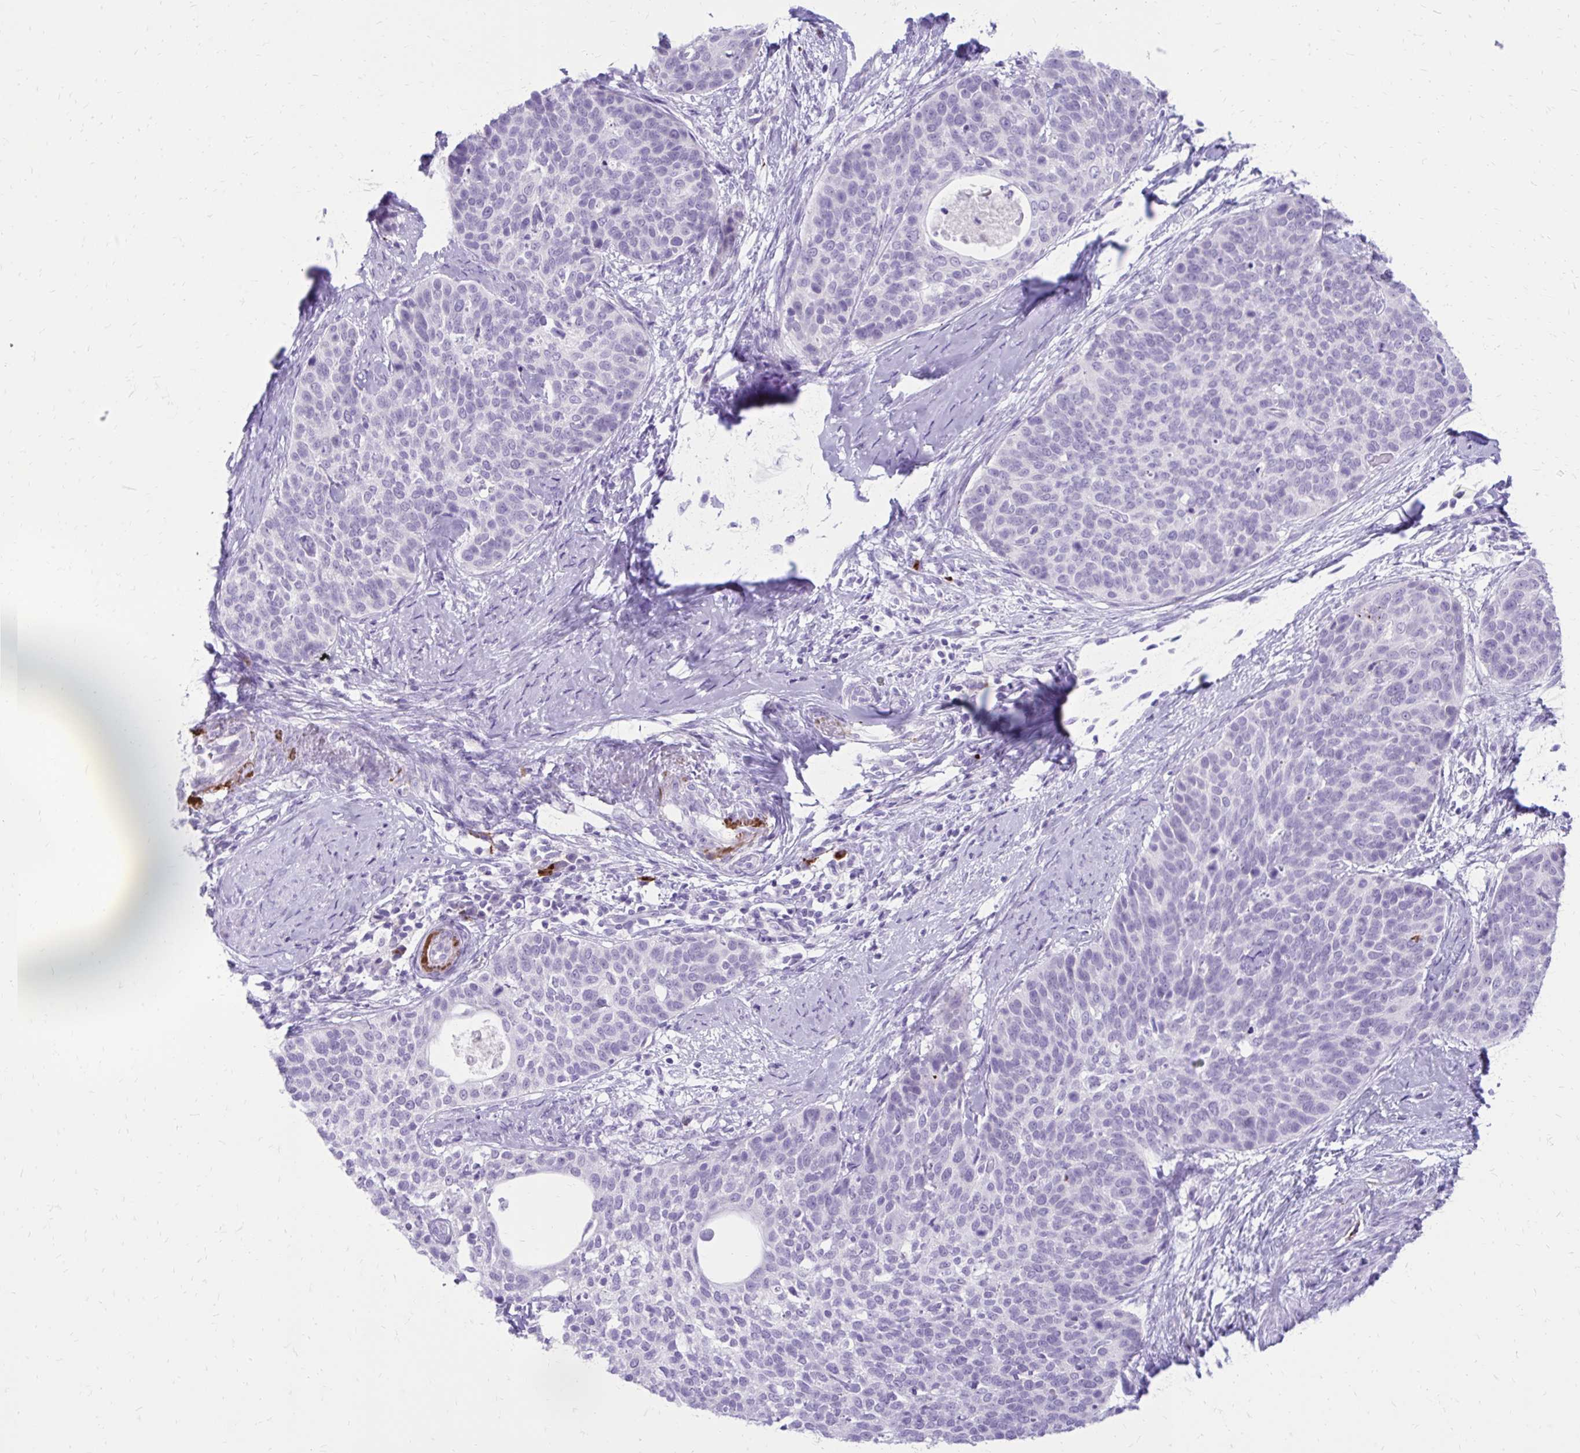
{"staining": {"intensity": "negative", "quantity": "none", "location": "none"}, "tissue": "cervical cancer", "cell_type": "Tumor cells", "image_type": "cancer", "snomed": [{"axis": "morphology", "description": "Squamous cell carcinoma, NOS"}, {"axis": "topography", "description": "Cervix"}], "caption": "The photomicrograph exhibits no significant staining in tumor cells of cervical squamous cell carcinoma. (DAB IHC visualized using brightfield microscopy, high magnification).", "gene": "SATL1", "patient": {"sex": "female", "age": 69}}